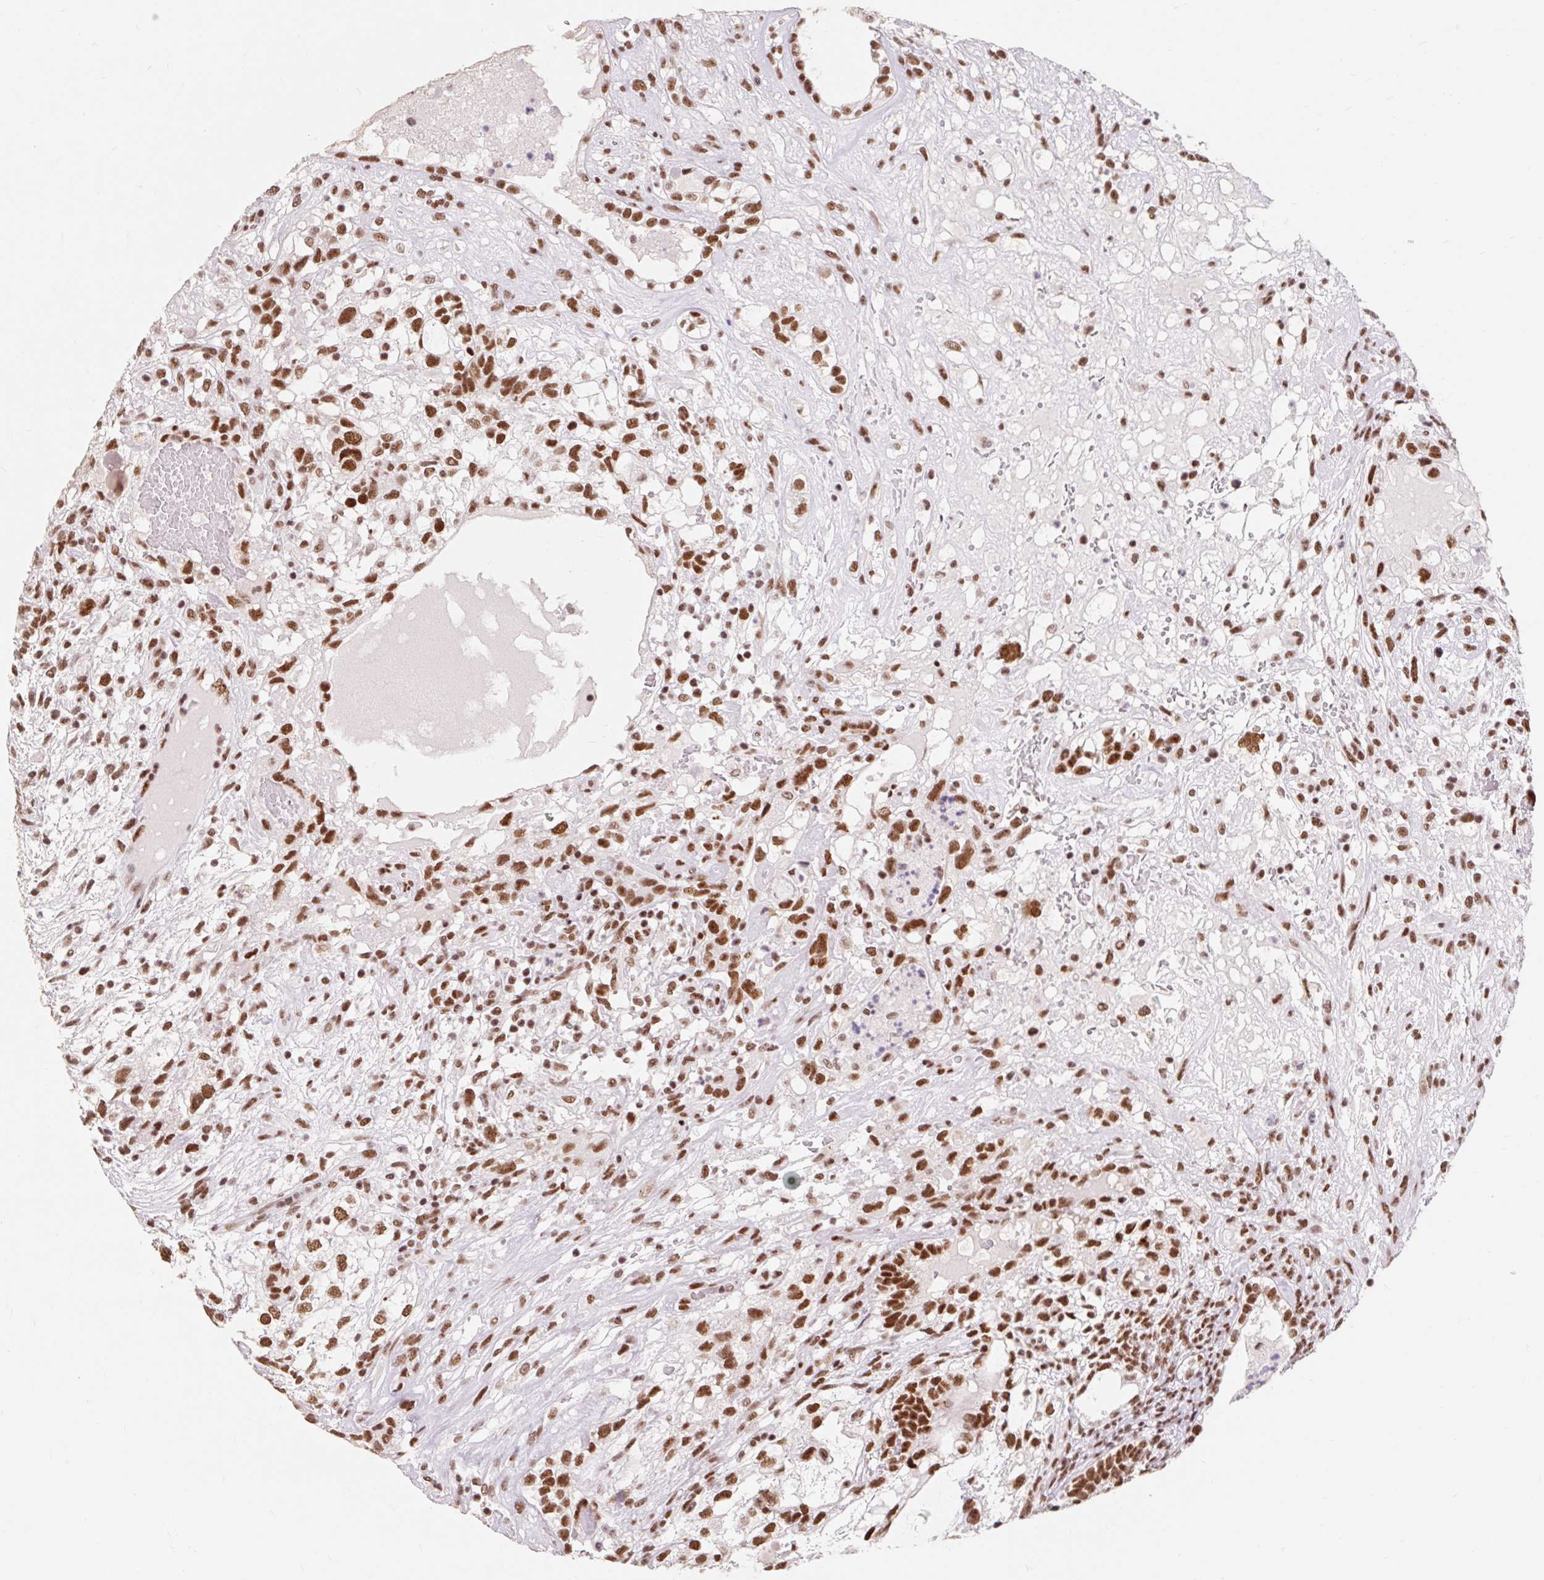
{"staining": {"intensity": "moderate", "quantity": ">75%", "location": "nuclear"}, "tissue": "testis cancer", "cell_type": "Tumor cells", "image_type": "cancer", "snomed": [{"axis": "morphology", "description": "Seminoma, NOS"}, {"axis": "morphology", "description": "Carcinoma, Embryonal, NOS"}, {"axis": "topography", "description": "Testis"}], "caption": "Immunohistochemistry (DAB (3,3'-diaminobenzidine)) staining of testis cancer (embryonal carcinoma) displays moderate nuclear protein staining in approximately >75% of tumor cells.", "gene": "SRSF10", "patient": {"sex": "male", "age": 41}}